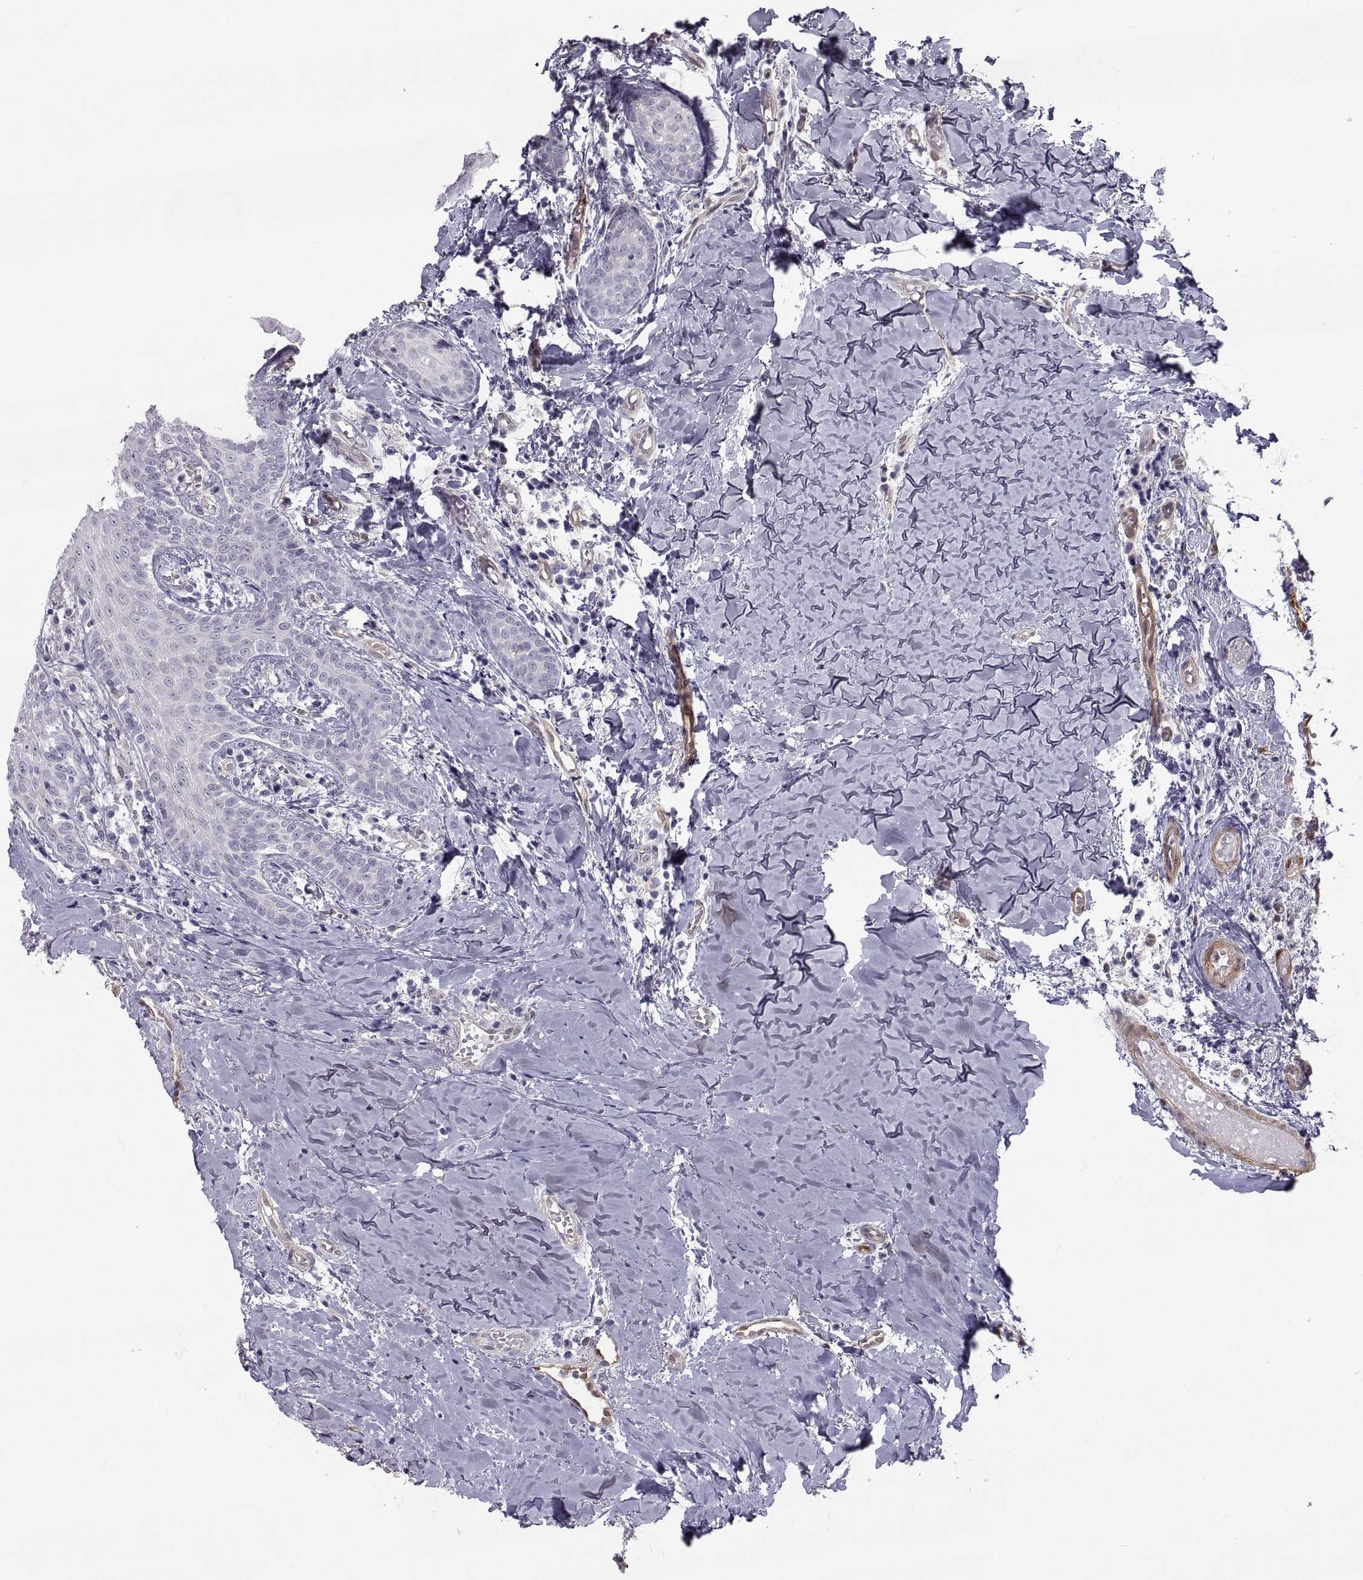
{"staining": {"intensity": "negative", "quantity": "none", "location": "none"}, "tissue": "head and neck cancer", "cell_type": "Tumor cells", "image_type": "cancer", "snomed": [{"axis": "morphology", "description": "Normal tissue, NOS"}, {"axis": "morphology", "description": "Squamous cell carcinoma, NOS"}, {"axis": "topography", "description": "Oral tissue"}, {"axis": "topography", "description": "Salivary gland"}, {"axis": "topography", "description": "Head-Neck"}], "caption": "Immunohistochemistry of human head and neck squamous cell carcinoma demonstrates no positivity in tumor cells. (DAB (3,3'-diaminobenzidine) immunohistochemistry (IHC), high magnification).", "gene": "PGM5", "patient": {"sex": "female", "age": 62}}